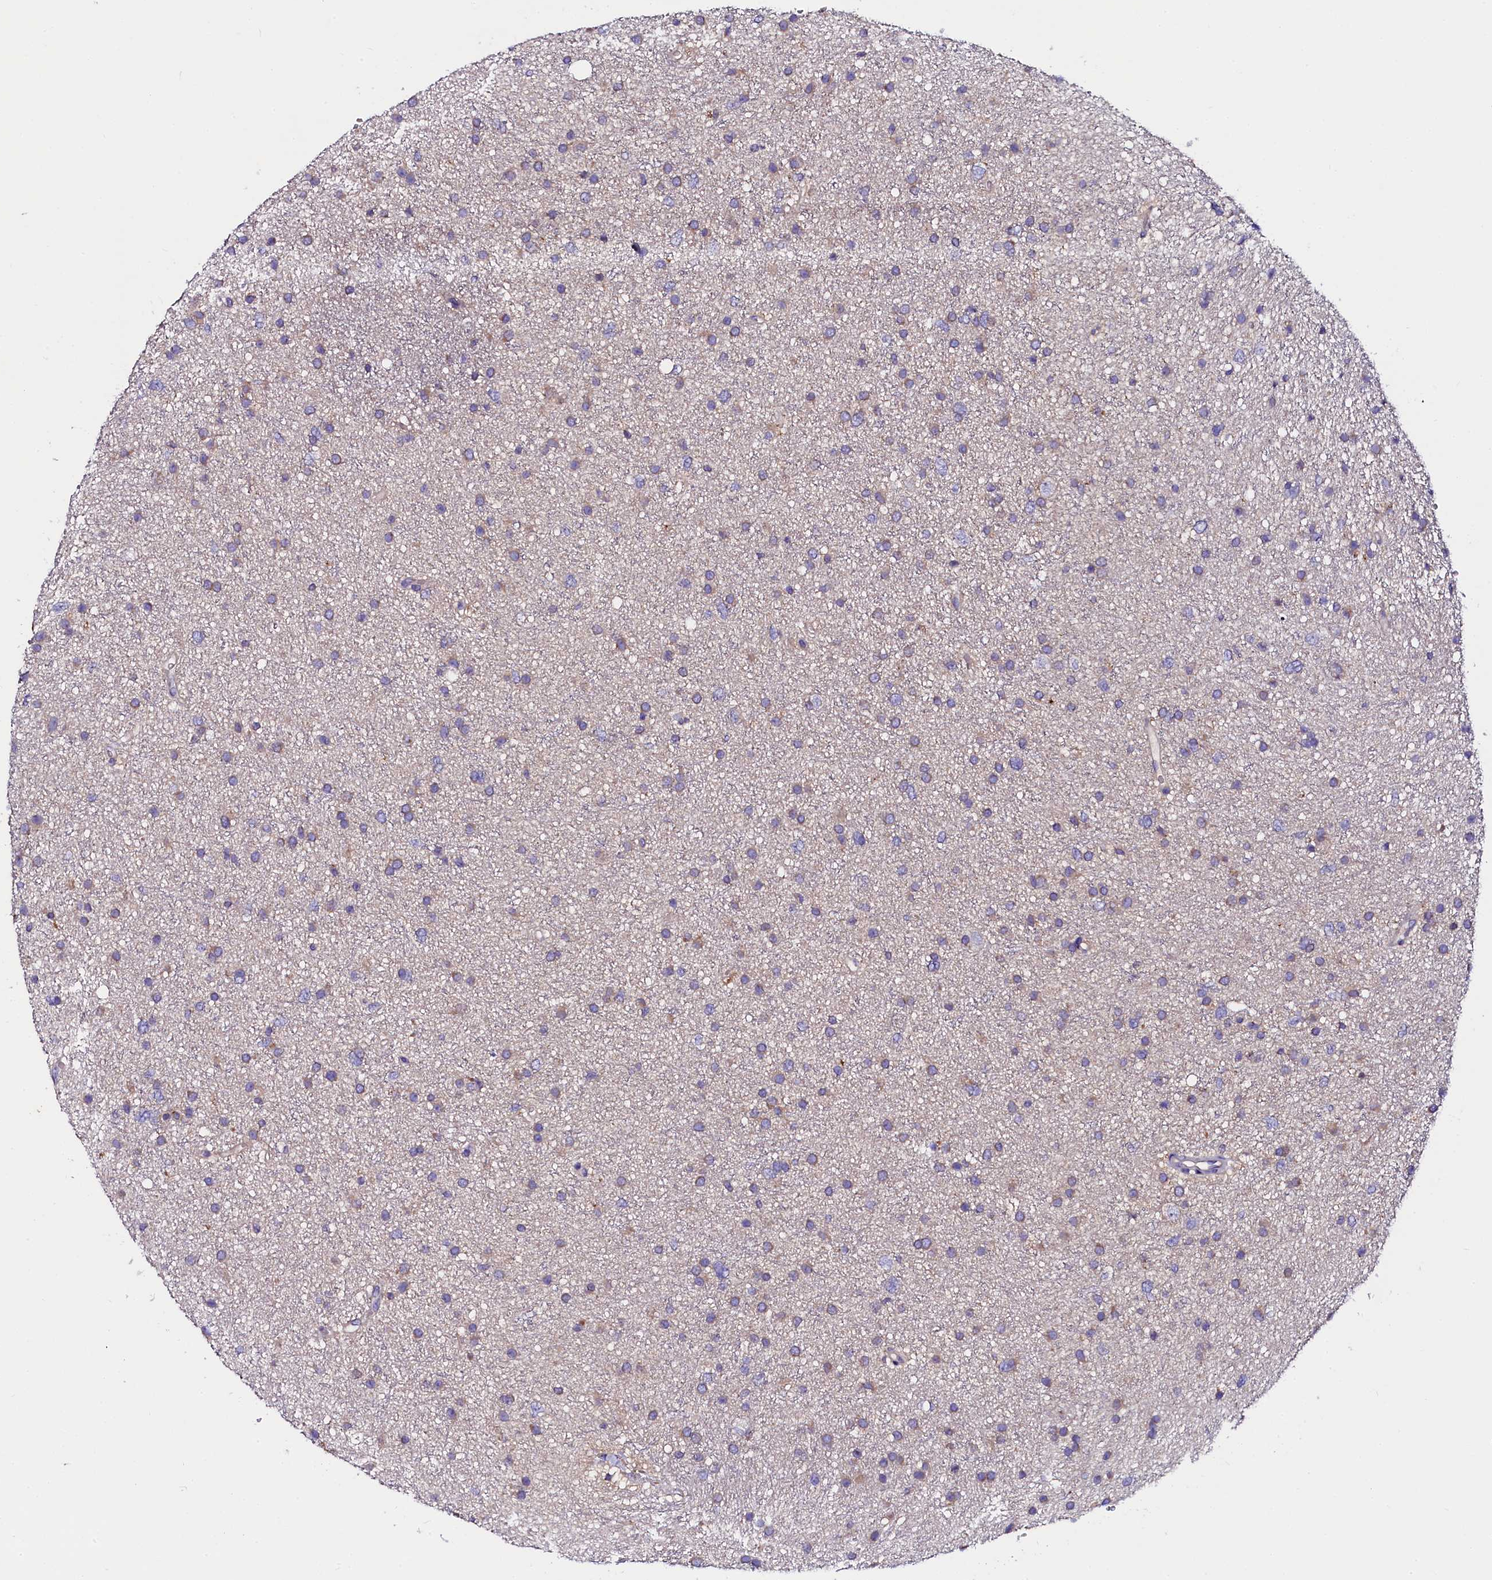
{"staining": {"intensity": "weak", "quantity": "25%-75%", "location": "cytoplasmic/membranous"}, "tissue": "glioma", "cell_type": "Tumor cells", "image_type": "cancer", "snomed": [{"axis": "morphology", "description": "Glioma, malignant, Low grade"}, {"axis": "topography", "description": "Cerebral cortex"}], "caption": "Protein expression analysis of glioma demonstrates weak cytoplasmic/membranous staining in about 25%-75% of tumor cells. (Stains: DAB (3,3'-diaminobenzidine) in brown, nuclei in blue, Microscopy: brightfield microscopy at high magnification).", "gene": "OTOL1", "patient": {"sex": "female", "age": 39}}